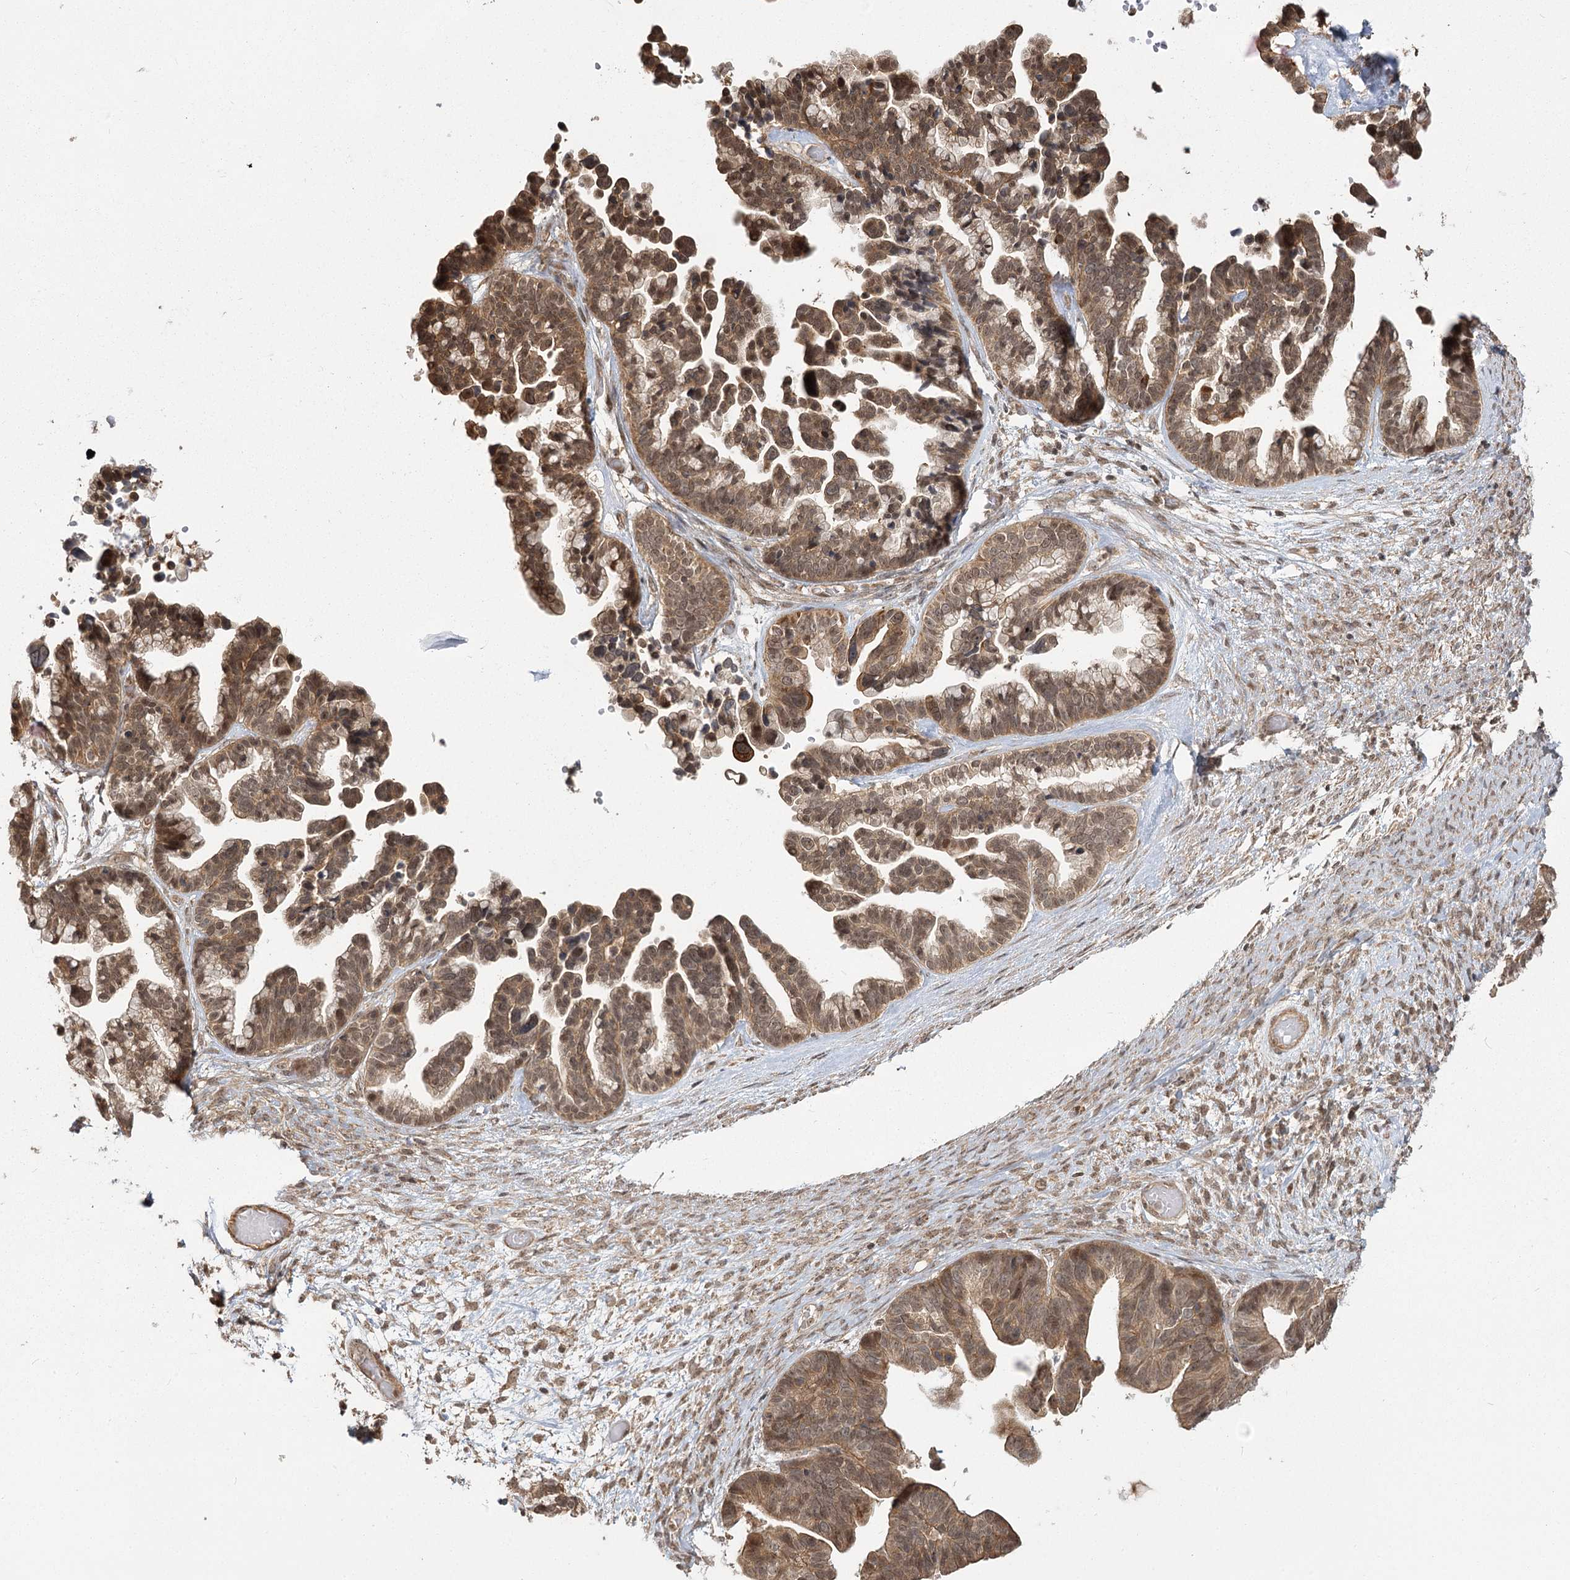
{"staining": {"intensity": "moderate", "quantity": ">75%", "location": "cytoplasmic/membranous,nuclear"}, "tissue": "ovarian cancer", "cell_type": "Tumor cells", "image_type": "cancer", "snomed": [{"axis": "morphology", "description": "Cystadenocarcinoma, serous, NOS"}, {"axis": "topography", "description": "Ovary"}], "caption": "Protein expression analysis of ovarian cancer (serous cystadenocarcinoma) exhibits moderate cytoplasmic/membranous and nuclear positivity in approximately >75% of tumor cells.", "gene": "R3HDM2", "patient": {"sex": "female", "age": 56}}